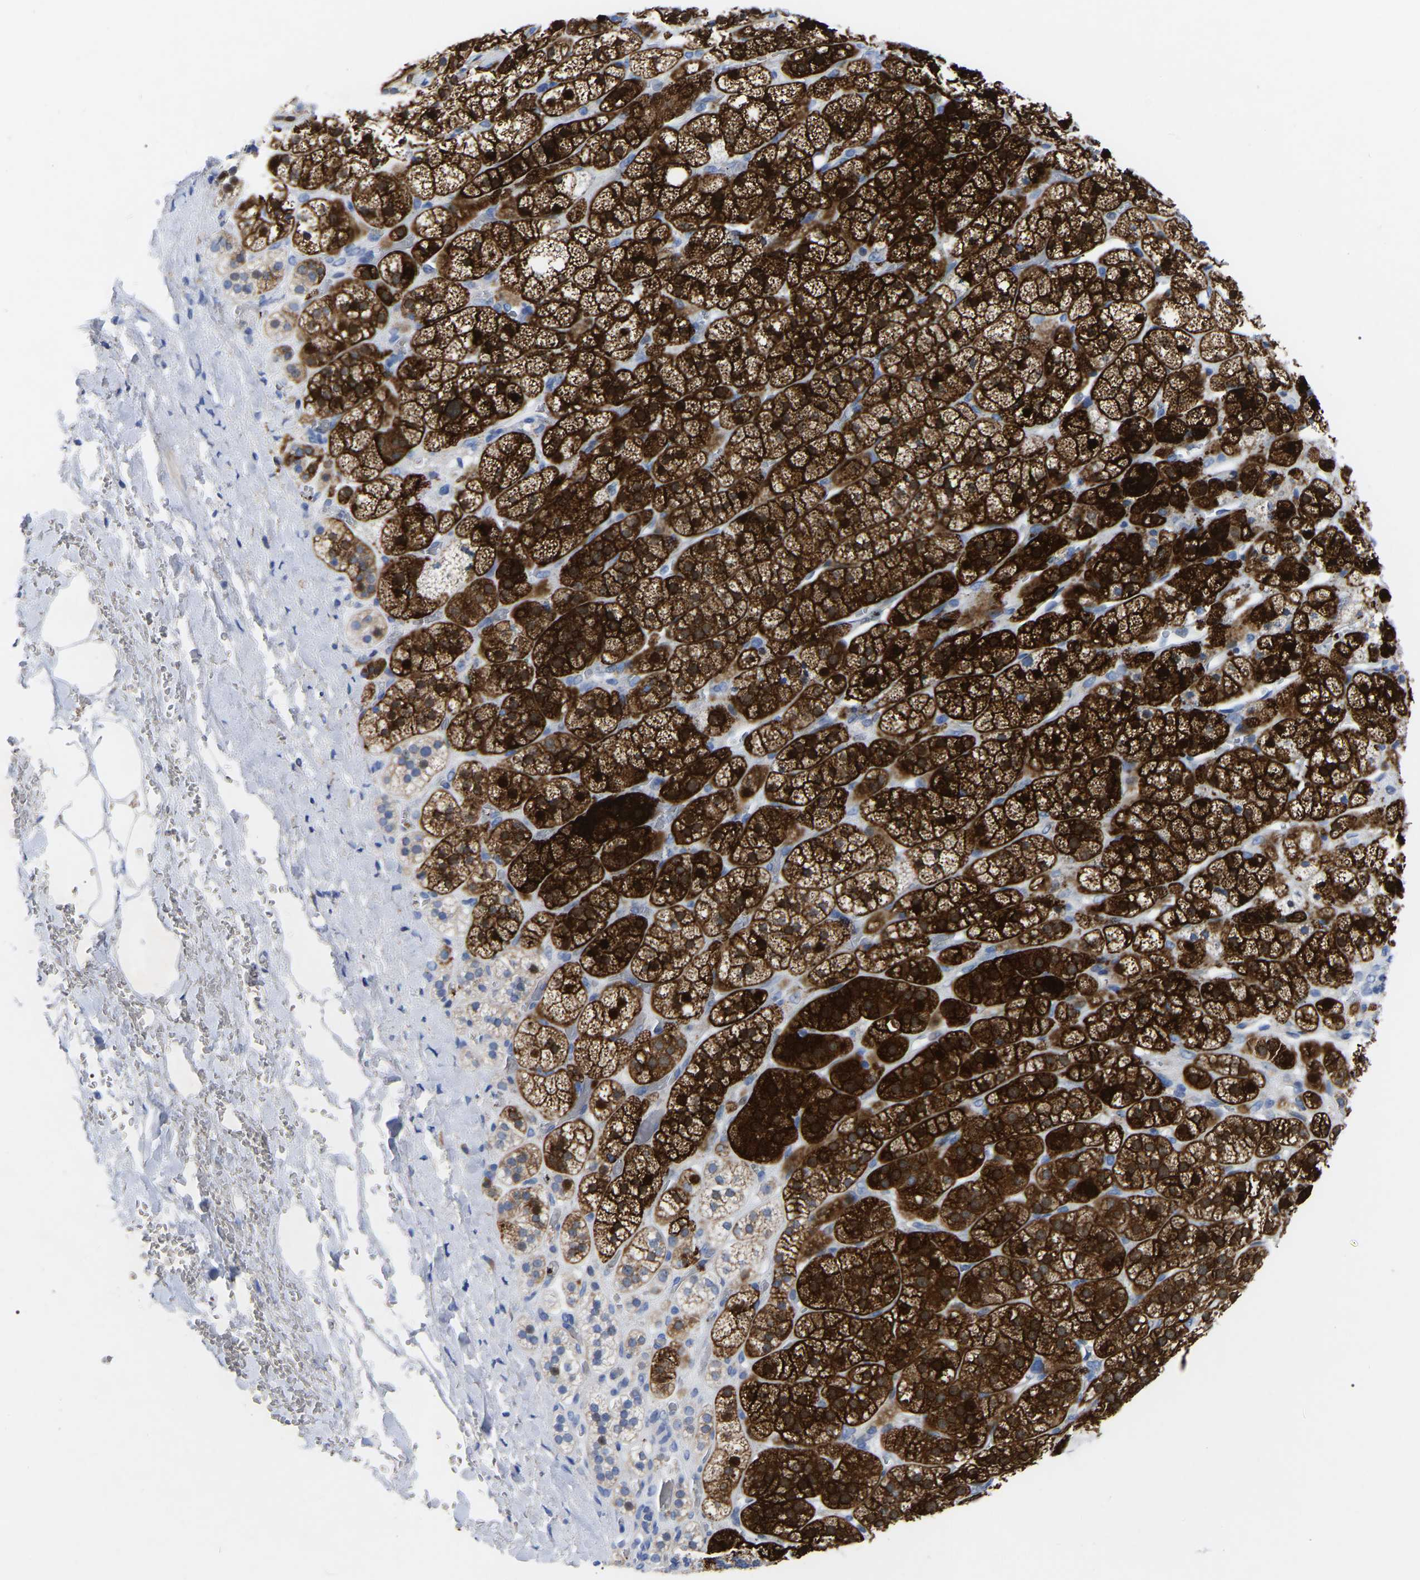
{"staining": {"intensity": "strong", "quantity": ">75%", "location": "cytoplasmic/membranous"}, "tissue": "adrenal gland", "cell_type": "Glandular cells", "image_type": "normal", "snomed": [{"axis": "morphology", "description": "Normal tissue, NOS"}, {"axis": "topography", "description": "Adrenal gland"}], "caption": "Immunohistochemistry micrograph of normal human adrenal gland stained for a protein (brown), which shows high levels of strong cytoplasmic/membranous expression in about >75% of glandular cells.", "gene": "GDF3", "patient": {"sex": "male", "age": 56}}